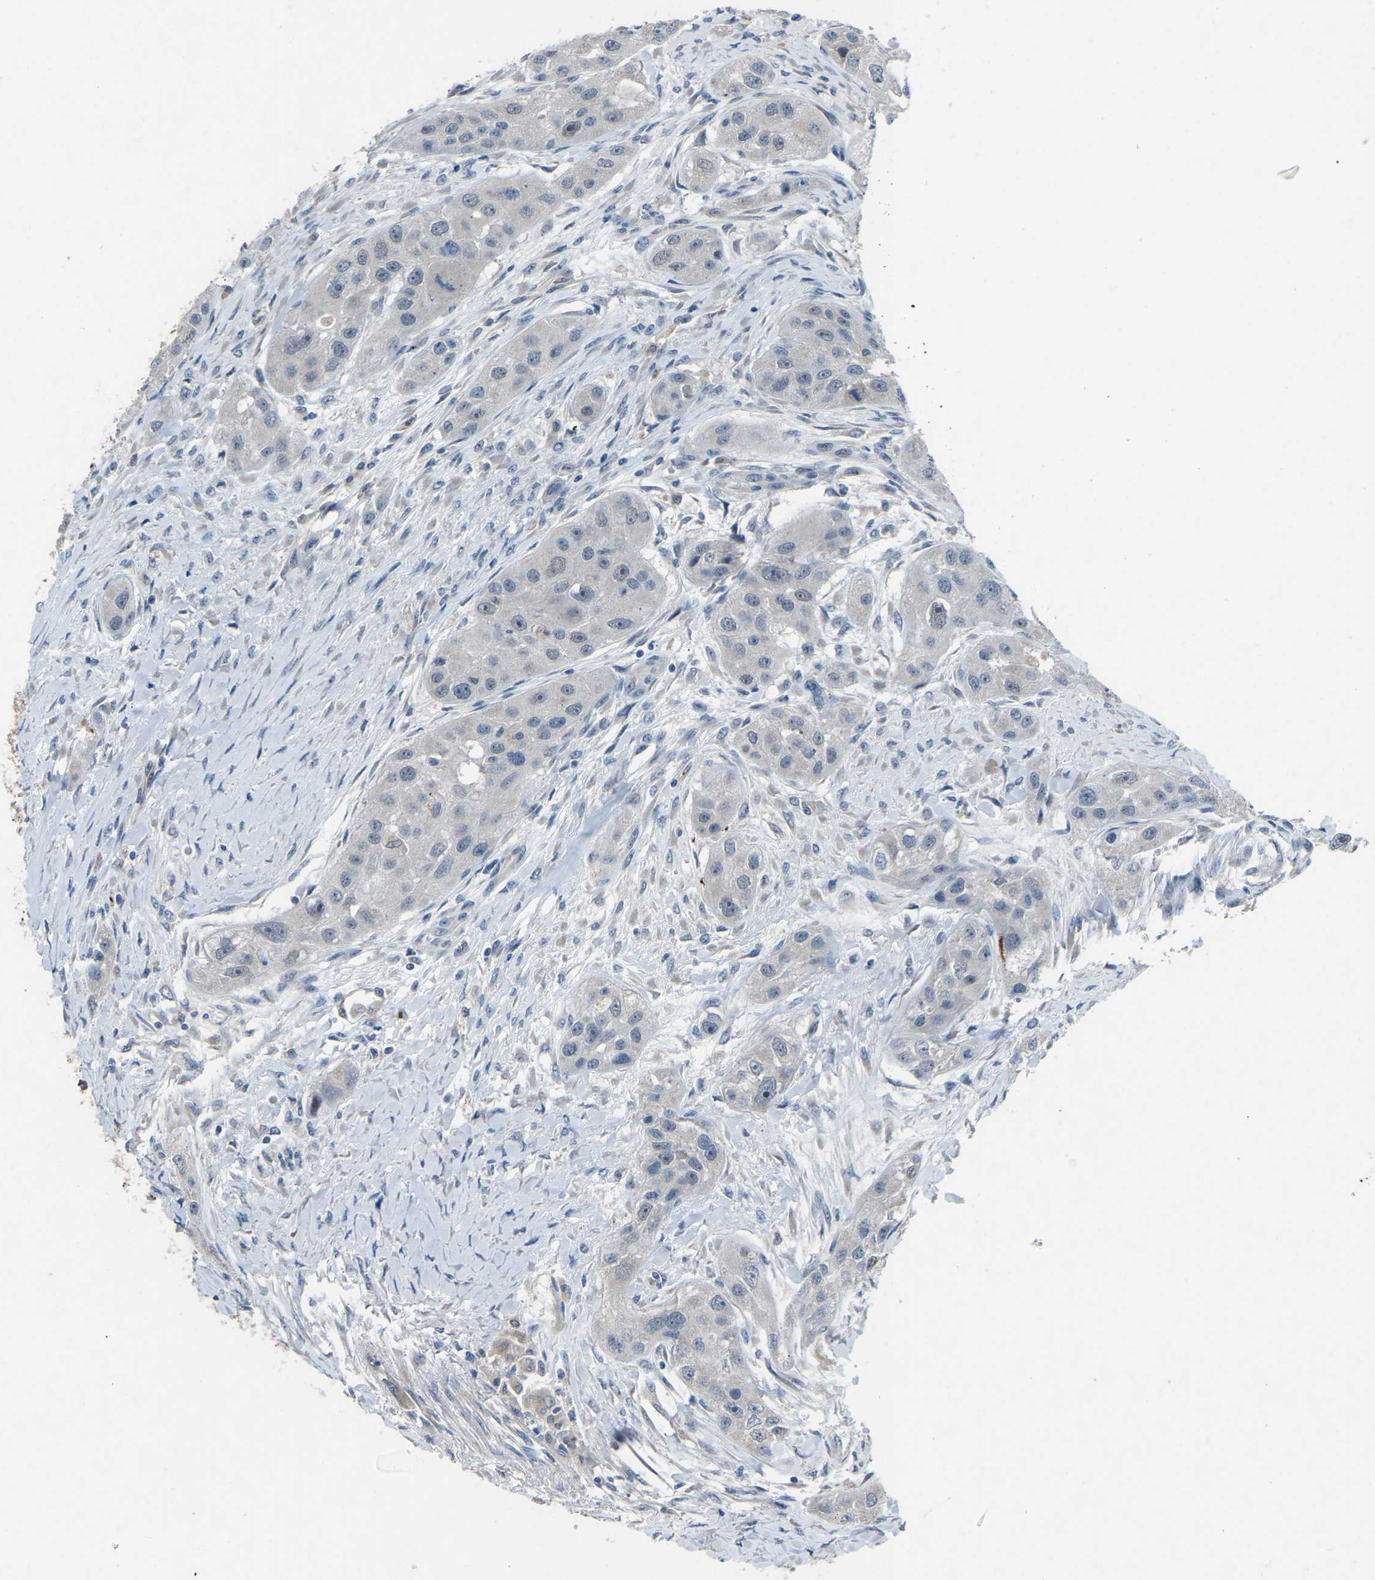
{"staining": {"intensity": "strong", "quantity": "<25%", "location": "cytoplasmic/membranous"}, "tissue": "head and neck cancer", "cell_type": "Tumor cells", "image_type": "cancer", "snomed": [{"axis": "morphology", "description": "Normal tissue, NOS"}, {"axis": "morphology", "description": "Squamous cell carcinoma, NOS"}, {"axis": "topography", "description": "Skeletal muscle"}, {"axis": "topography", "description": "Head-Neck"}], "caption": "A brown stain highlights strong cytoplasmic/membranous positivity of a protein in human head and neck cancer (squamous cell carcinoma) tumor cells.", "gene": "FHIT", "patient": {"sex": "male", "age": 51}}